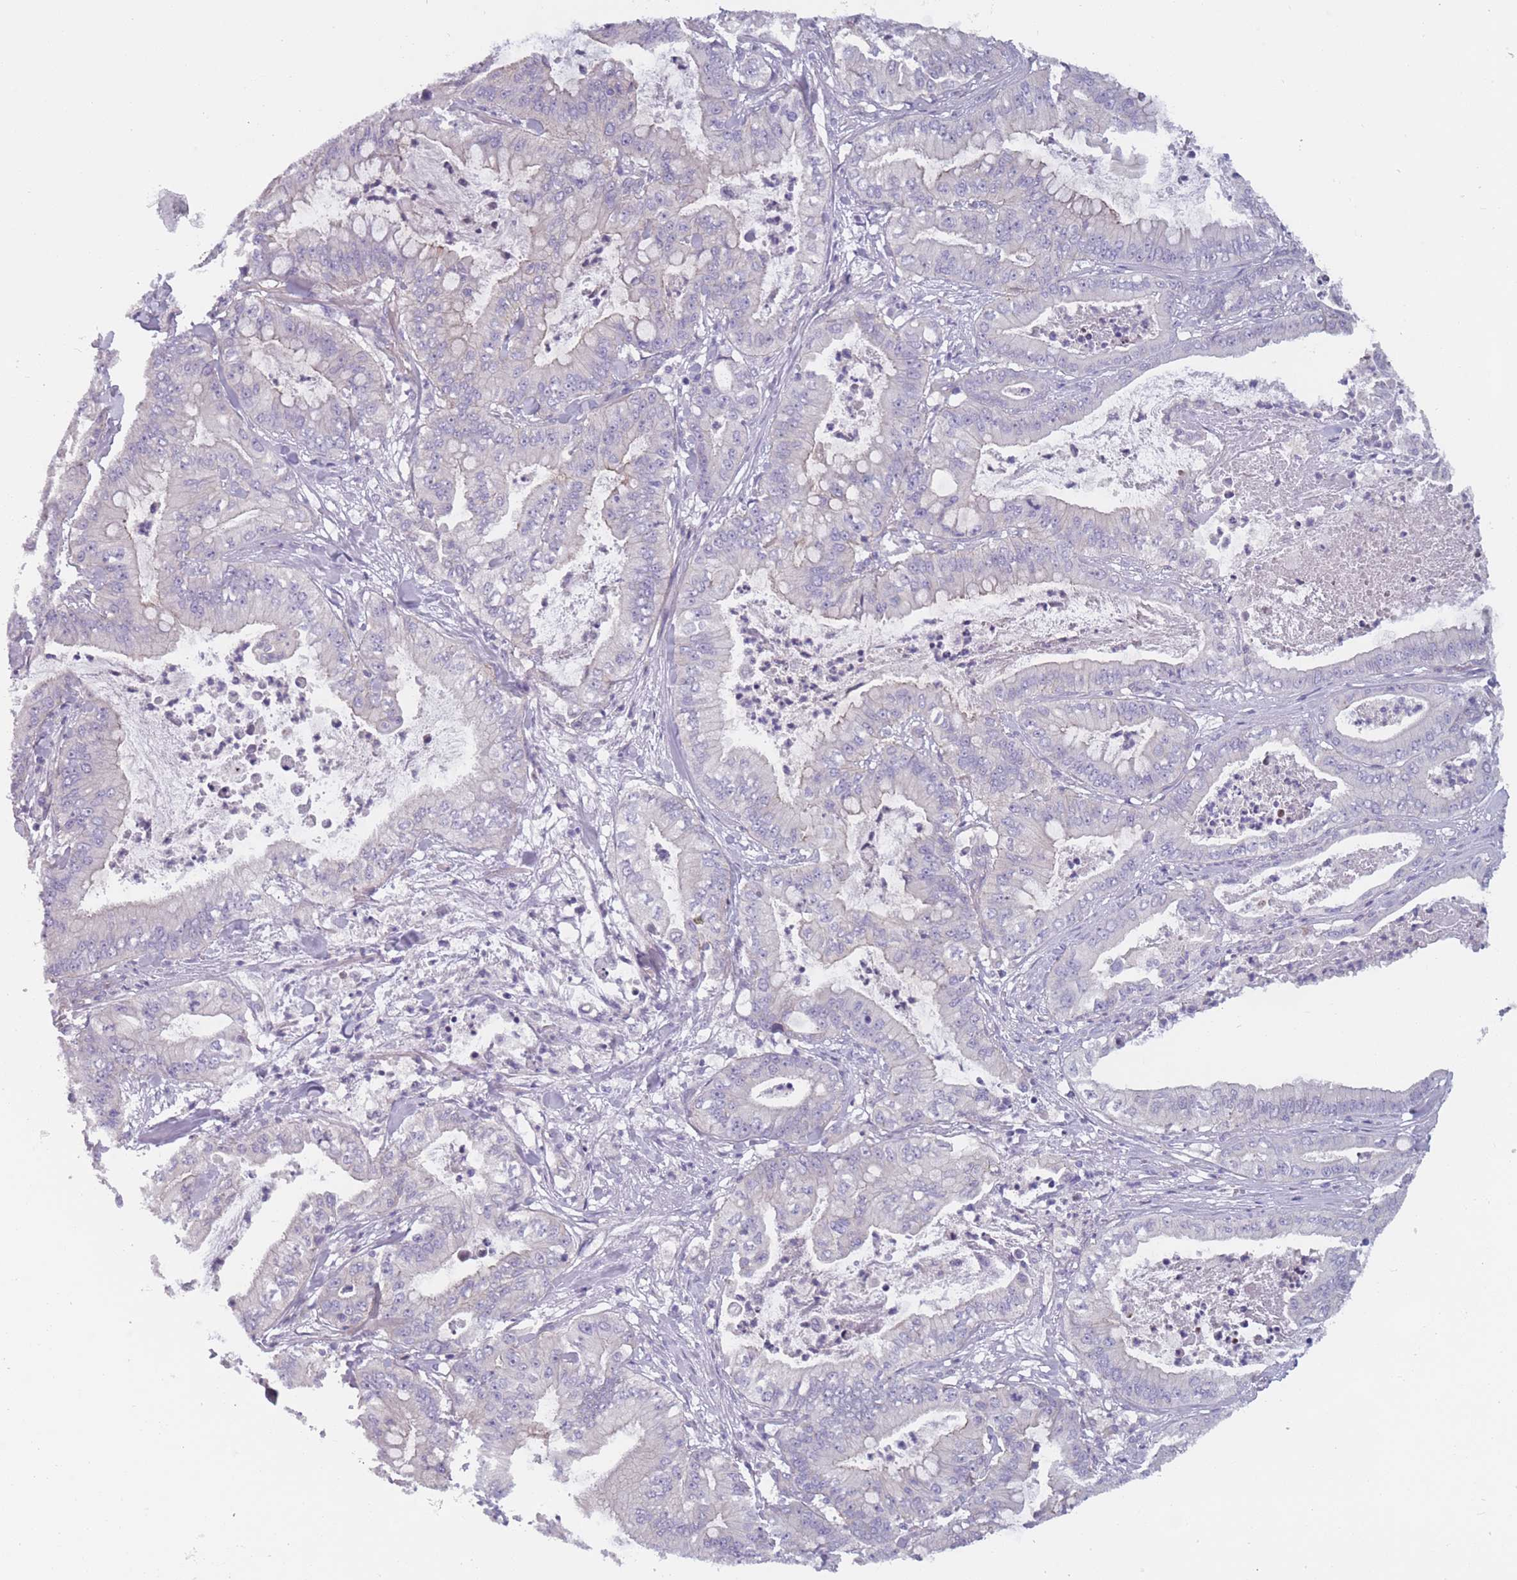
{"staining": {"intensity": "negative", "quantity": "none", "location": "none"}, "tissue": "pancreatic cancer", "cell_type": "Tumor cells", "image_type": "cancer", "snomed": [{"axis": "morphology", "description": "Adenocarcinoma, NOS"}, {"axis": "topography", "description": "Pancreas"}], "caption": "Tumor cells show no significant staining in pancreatic cancer.", "gene": "FAM83F", "patient": {"sex": "male", "age": 71}}